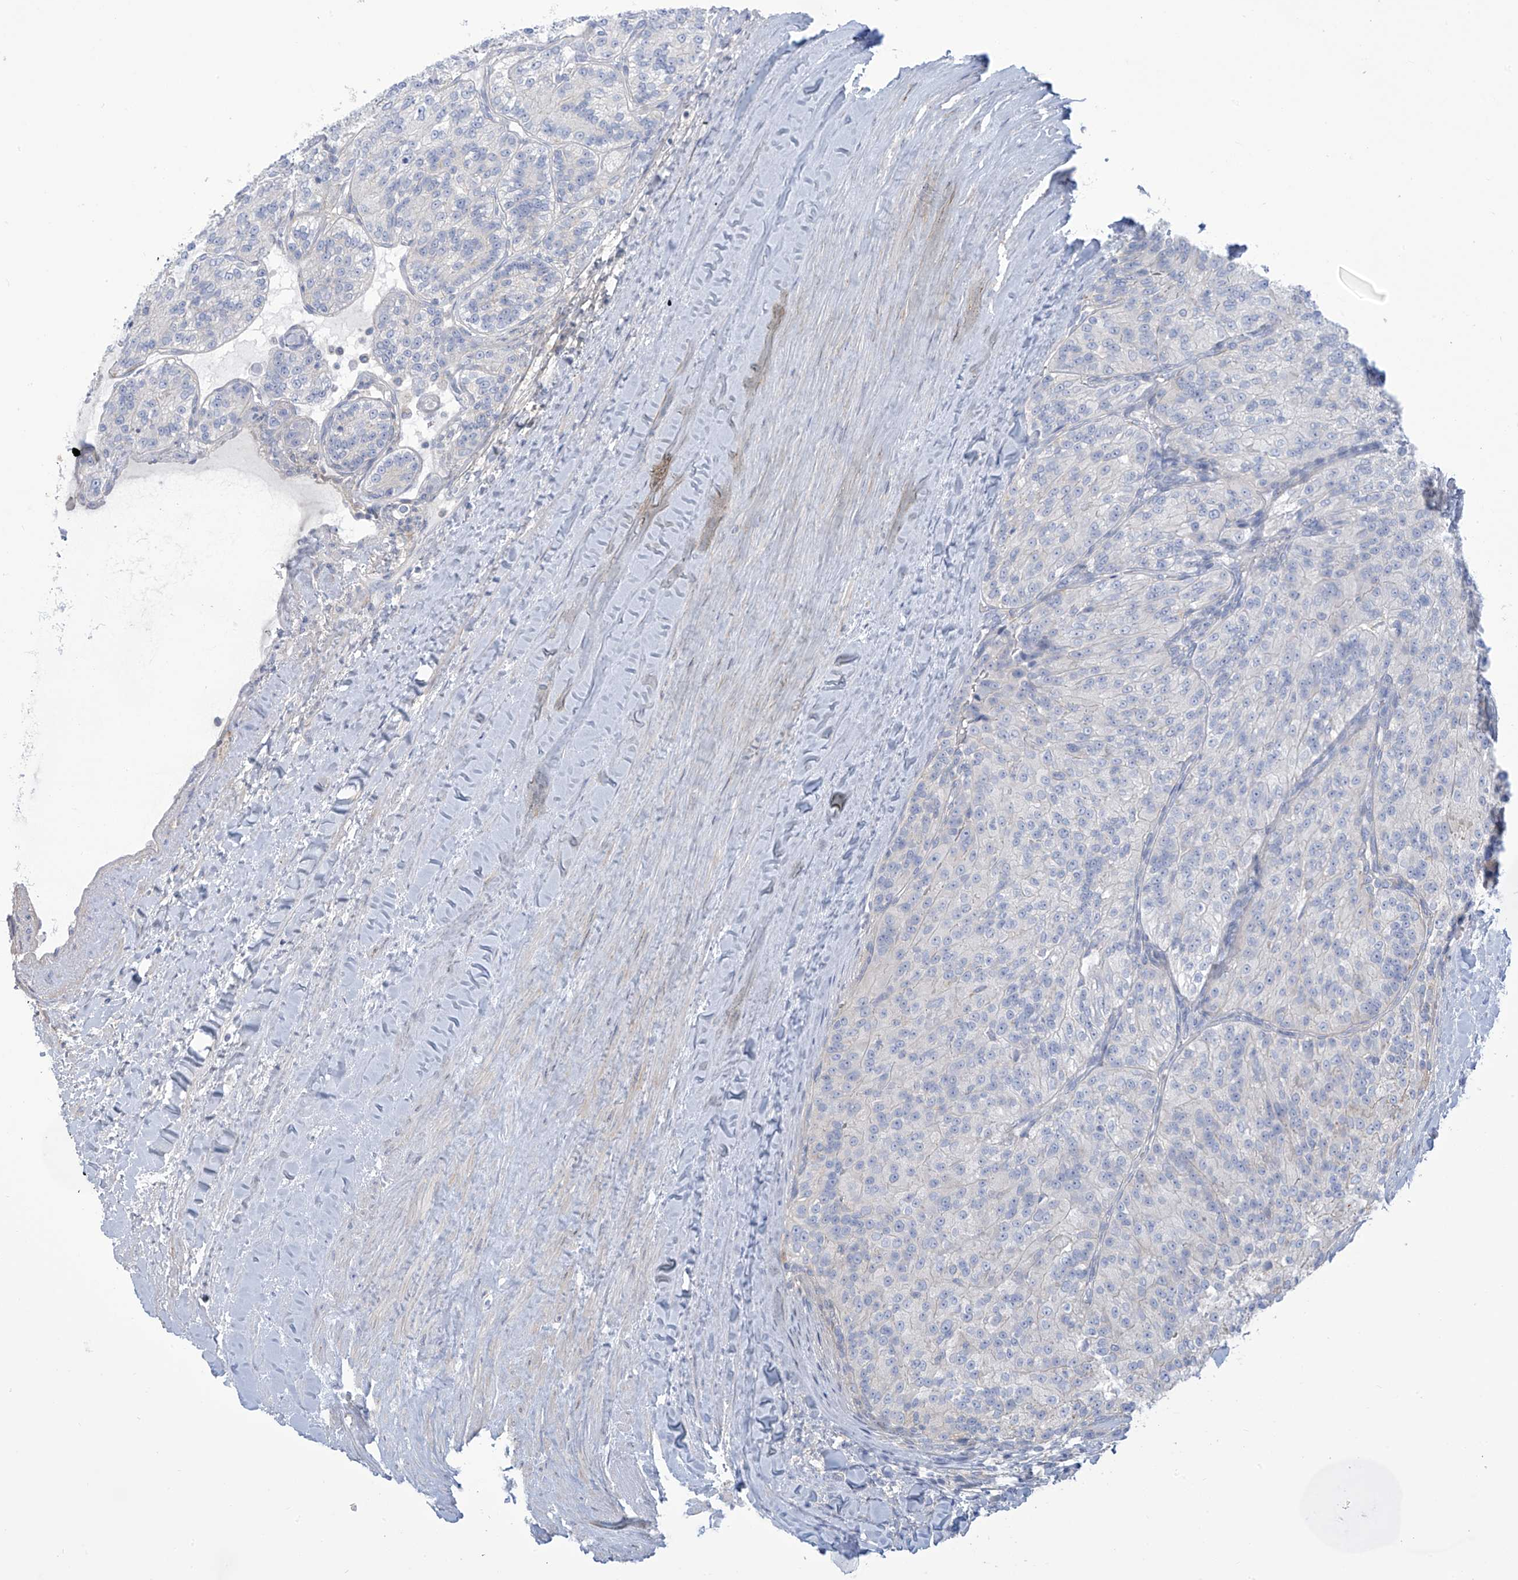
{"staining": {"intensity": "negative", "quantity": "none", "location": "none"}, "tissue": "renal cancer", "cell_type": "Tumor cells", "image_type": "cancer", "snomed": [{"axis": "morphology", "description": "Adenocarcinoma, NOS"}, {"axis": "topography", "description": "Kidney"}], "caption": "IHC photomicrograph of human adenocarcinoma (renal) stained for a protein (brown), which demonstrates no staining in tumor cells. Nuclei are stained in blue.", "gene": "FABP2", "patient": {"sex": "female", "age": 63}}